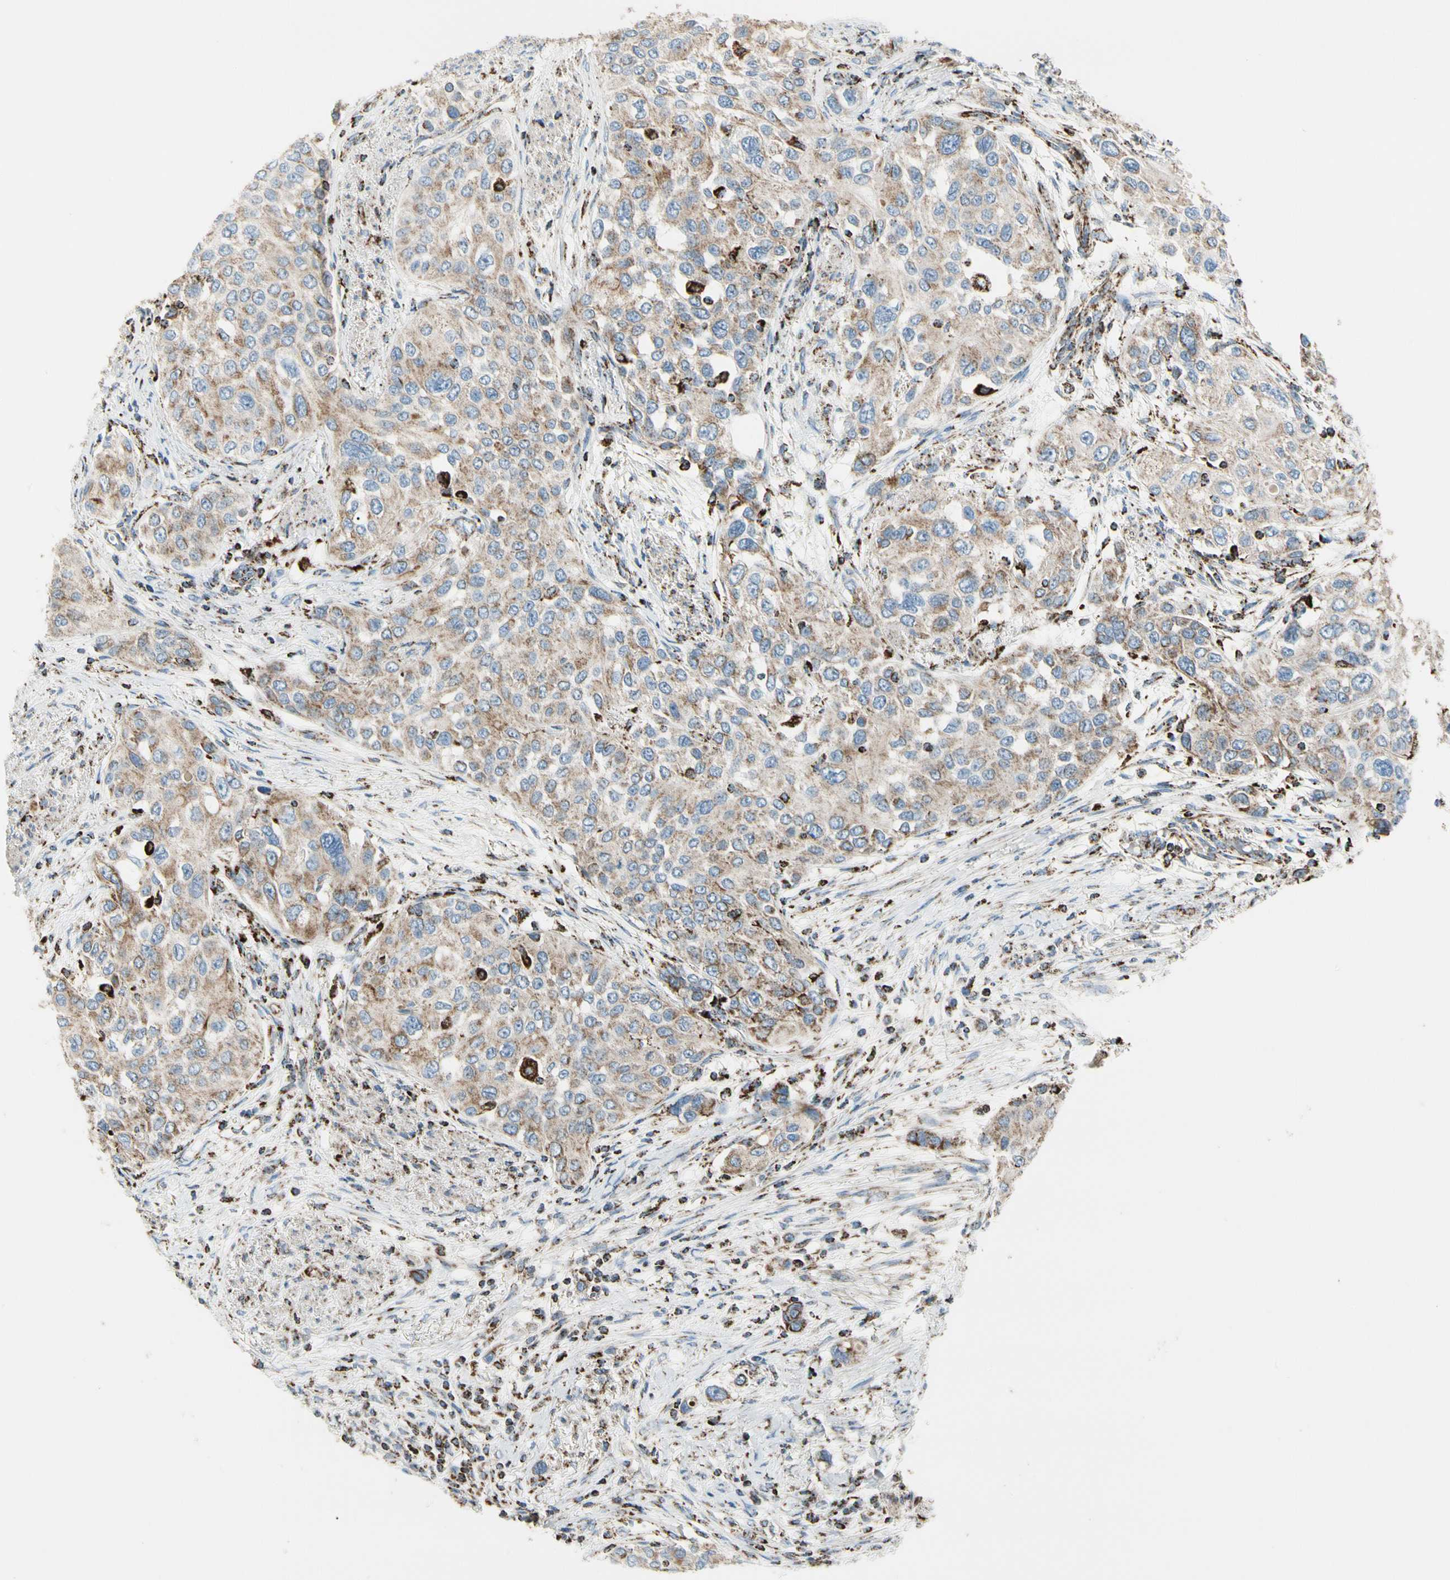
{"staining": {"intensity": "moderate", "quantity": "25%-75%", "location": "cytoplasmic/membranous"}, "tissue": "urothelial cancer", "cell_type": "Tumor cells", "image_type": "cancer", "snomed": [{"axis": "morphology", "description": "Urothelial carcinoma, High grade"}, {"axis": "topography", "description": "Urinary bladder"}], "caption": "Protein expression analysis of human urothelial cancer reveals moderate cytoplasmic/membranous expression in about 25%-75% of tumor cells.", "gene": "ME2", "patient": {"sex": "female", "age": 56}}